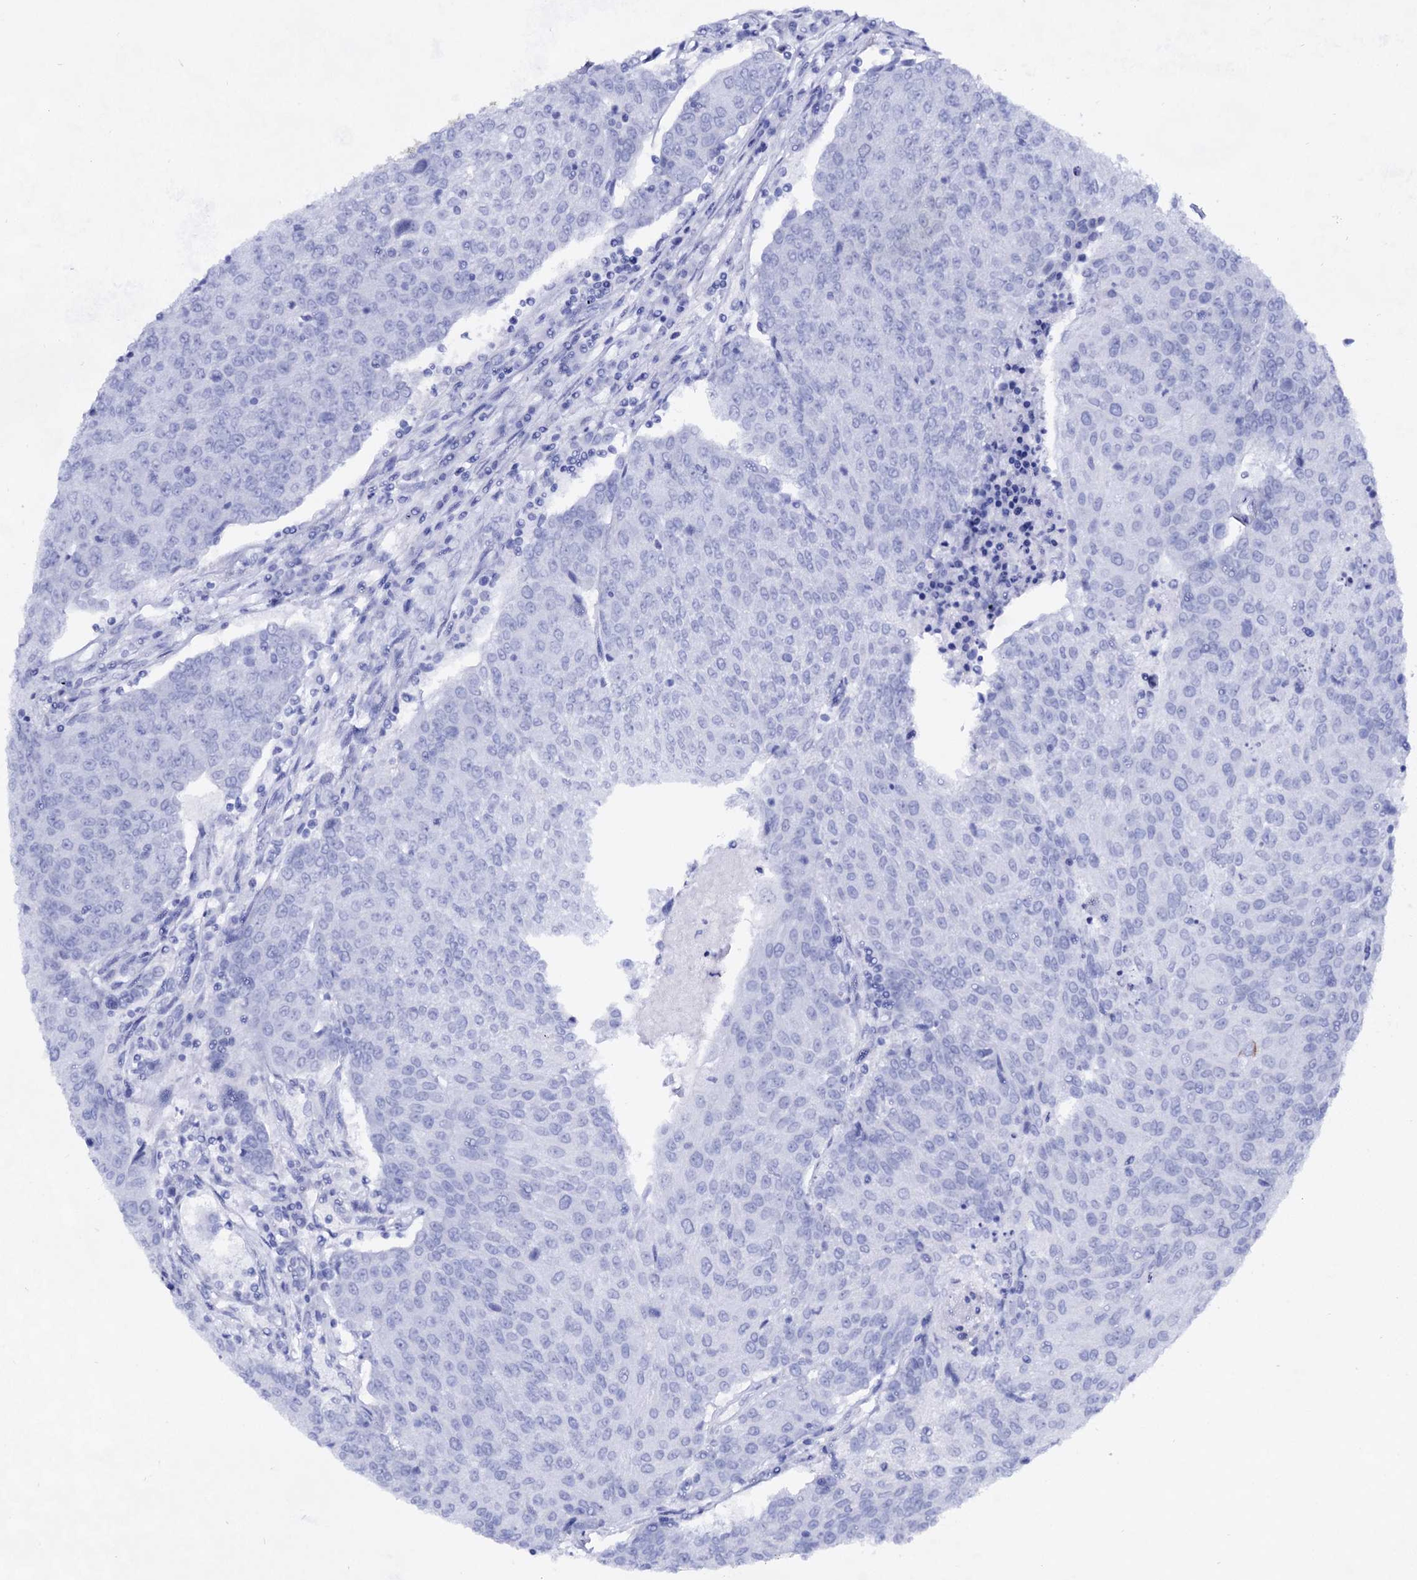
{"staining": {"intensity": "negative", "quantity": "none", "location": "none"}, "tissue": "urothelial cancer", "cell_type": "Tumor cells", "image_type": "cancer", "snomed": [{"axis": "morphology", "description": "Urothelial carcinoma, High grade"}, {"axis": "topography", "description": "Urinary bladder"}], "caption": "The micrograph exhibits no staining of tumor cells in urothelial cancer. (Brightfield microscopy of DAB (3,3'-diaminobenzidine) immunohistochemistry (IHC) at high magnification).", "gene": "PLIN1", "patient": {"sex": "female", "age": 85}}